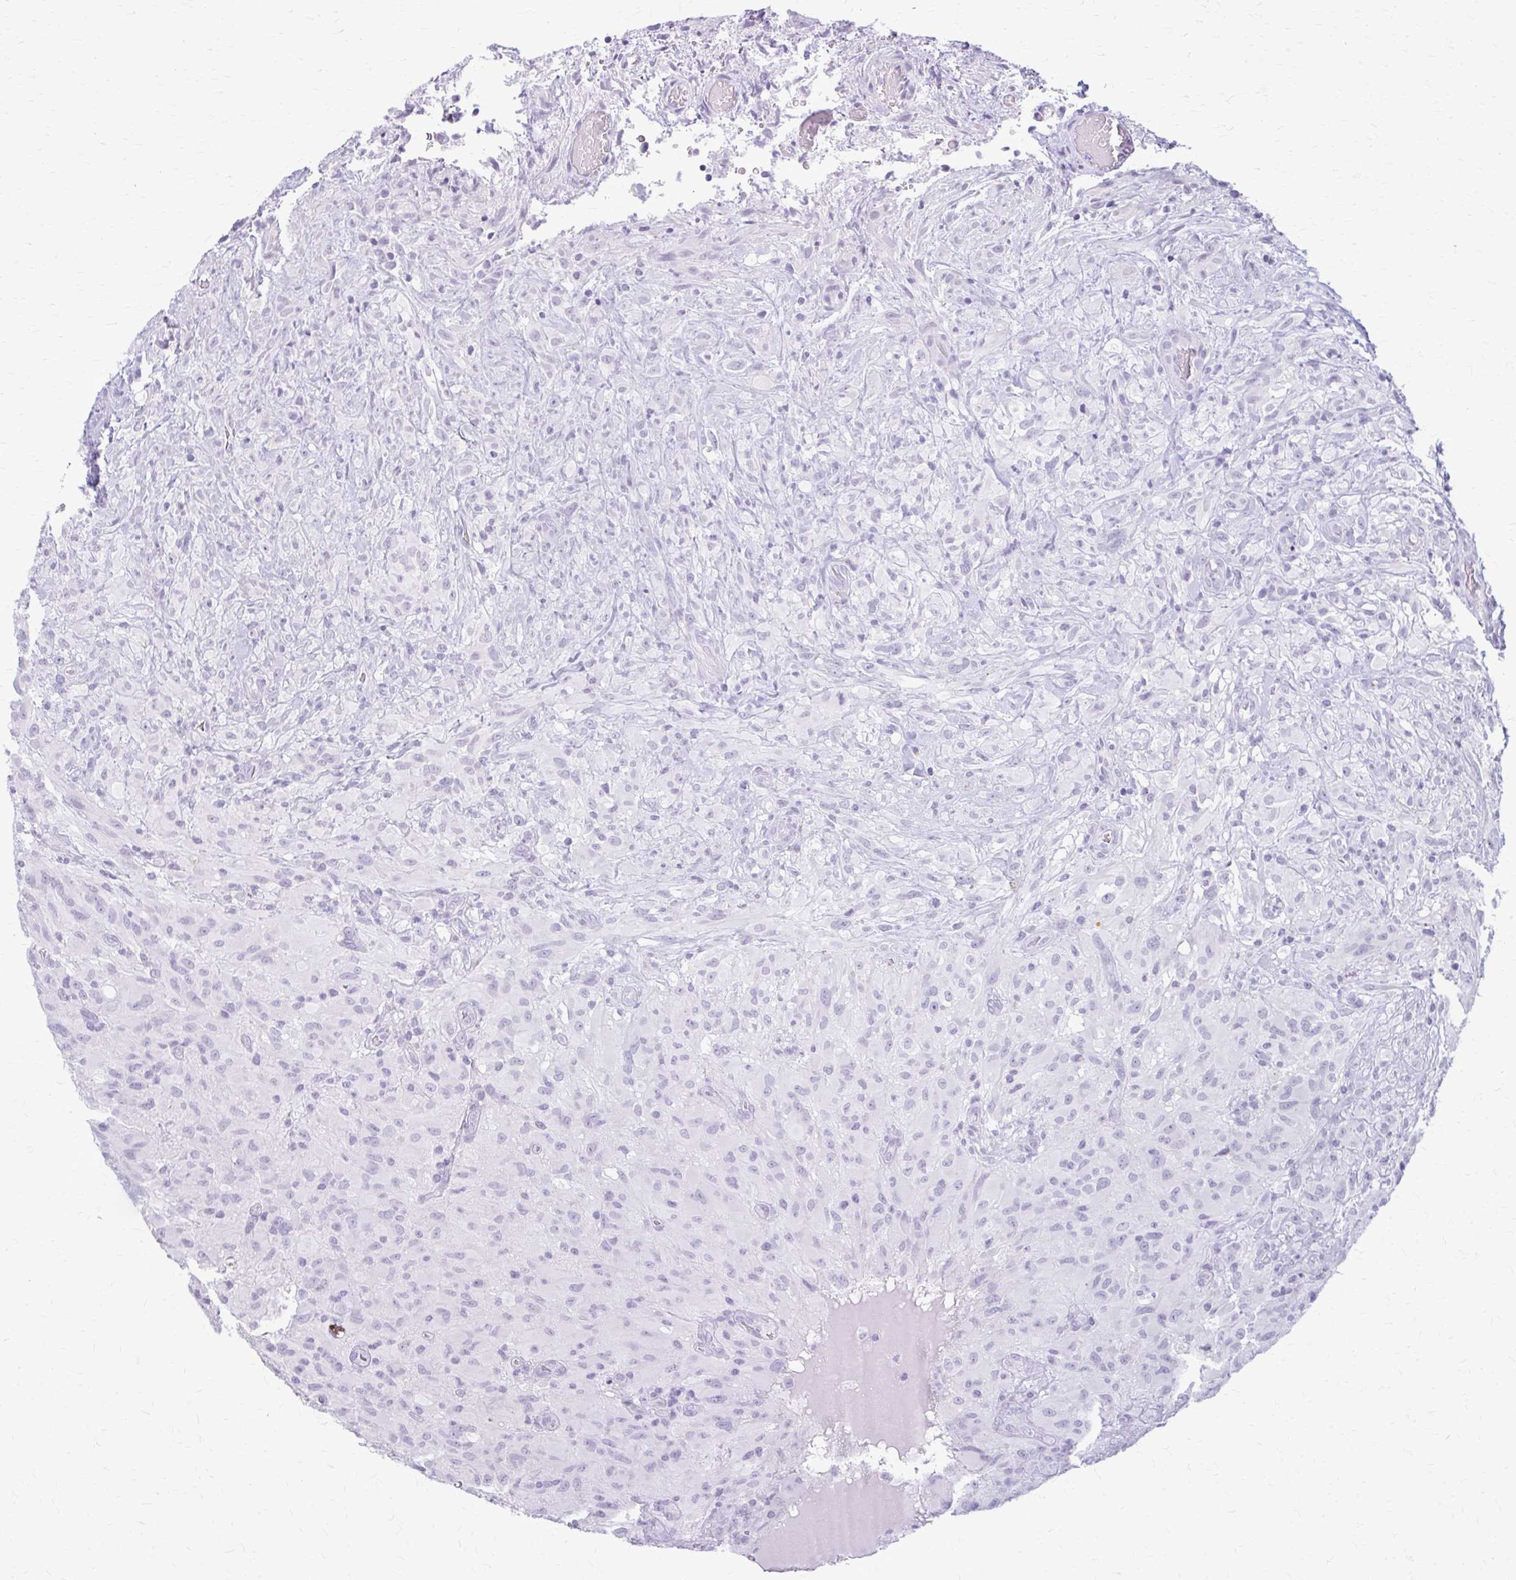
{"staining": {"intensity": "negative", "quantity": "none", "location": "none"}, "tissue": "glioma", "cell_type": "Tumor cells", "image_type": "cancer", "snomed": [{"axis": "morphology", "description": "Glioma, malignant, High grade"}, {"axis": "topography", "description": "Brain"}], "caption": "This is an IHC micrograph of human malignant glioma (high-grade). There is no staining in tumor cells.", "gene": "KRT5", "patient": {"sex": "male", "age": 71}}